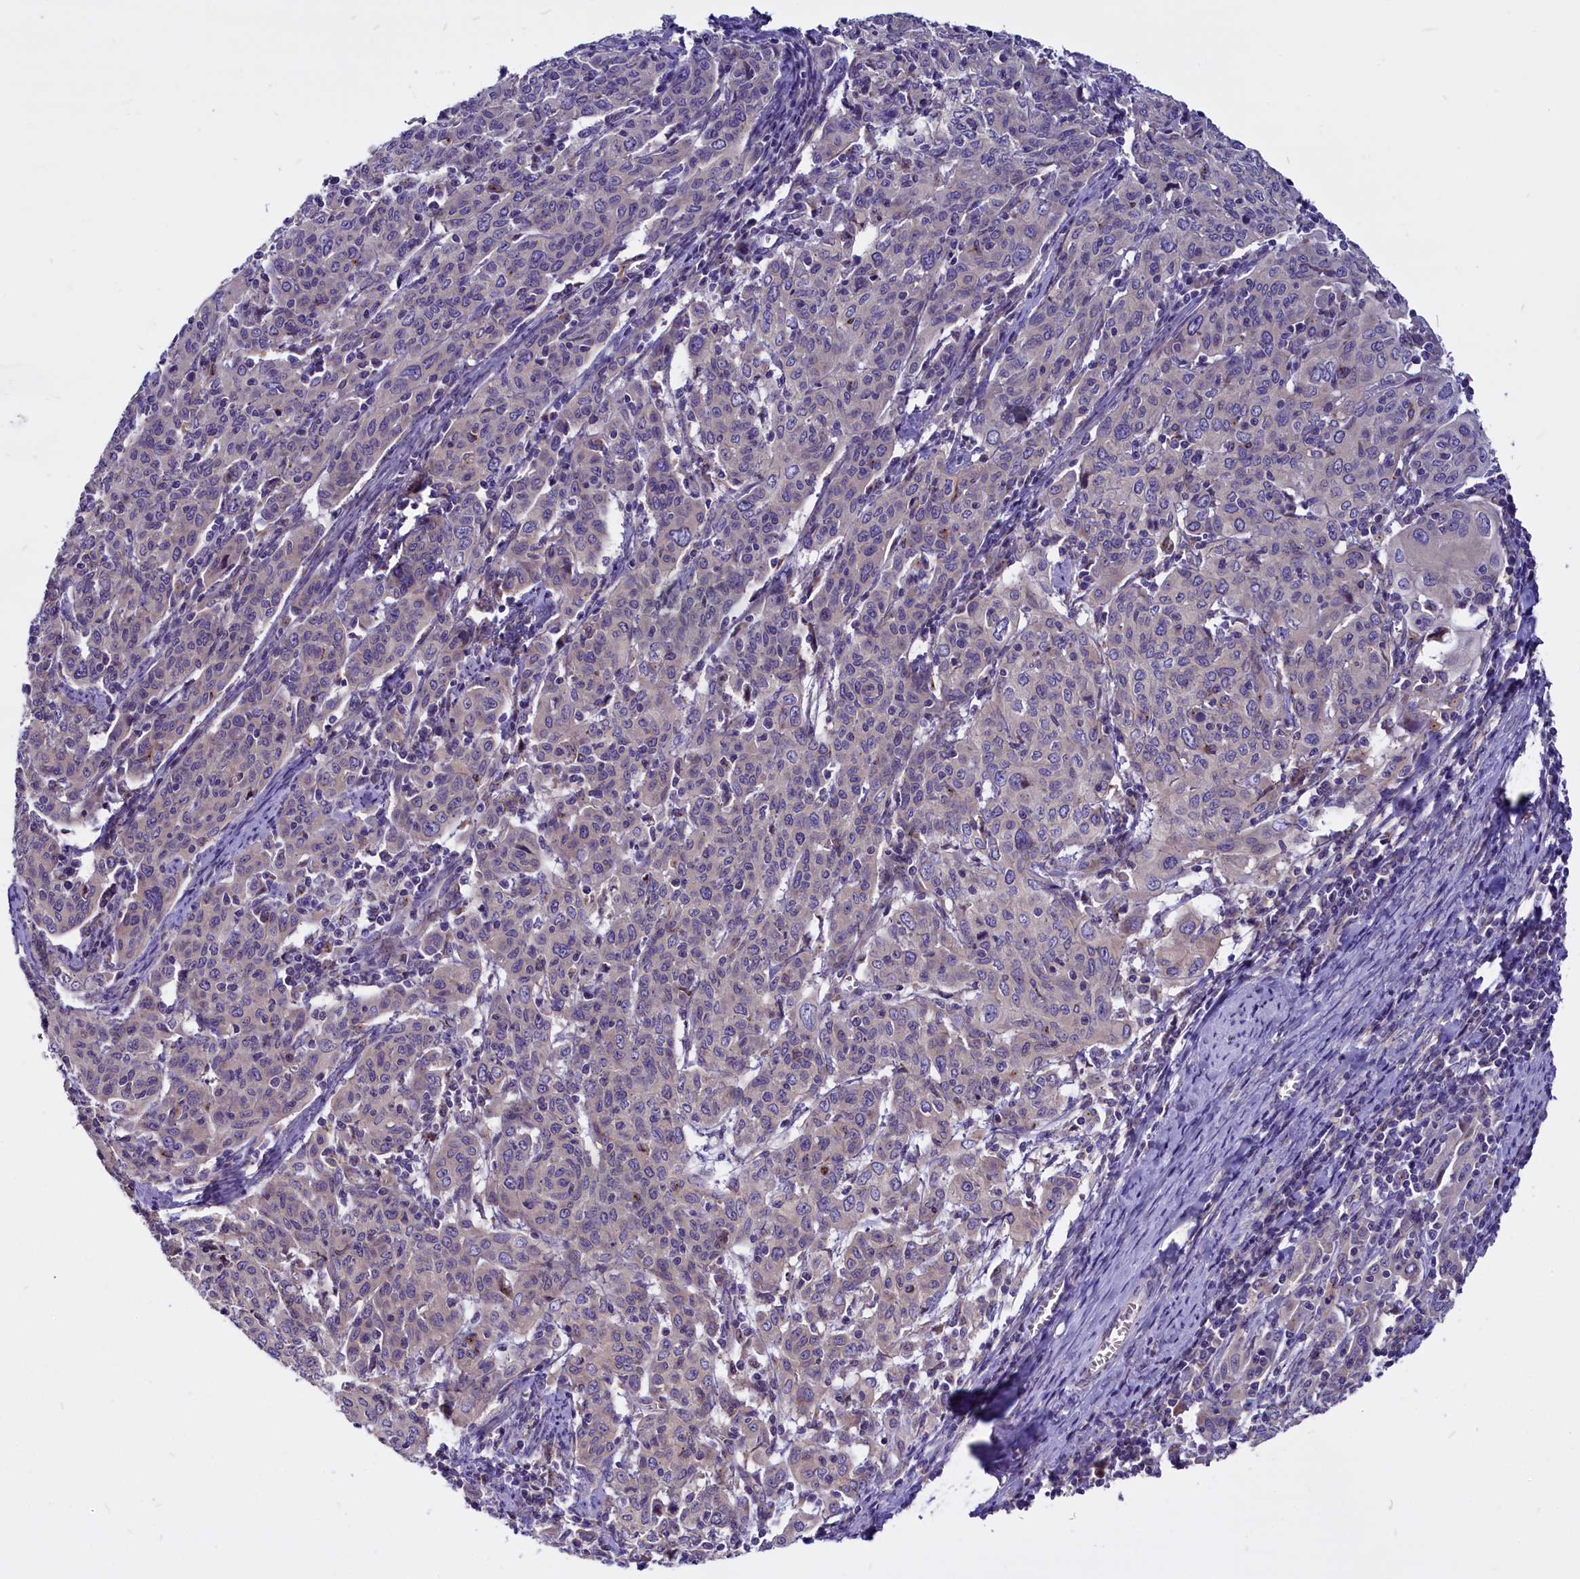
{"staining": {"intensity": "negative", "quantity": "none", "location": "none"}, "tissue": "cervical cancer", "cell_type": "Tumor cells", "image_type": "cancer", "snomed": [{"axis": "morphology", "description": "Squamous cell carcinoma, NOS"}, {"axis": "topography", "description": "Cervix"}], "caption": "Immunohistochemistry micrograph of neoplastic tissue: cervical cancer (squamous cell carcinoma) stained with DAB exhibits no significant protein positivity in tumor cells.", "gene": "CEP170", "patient": {"sex": "female", "age": 67}}